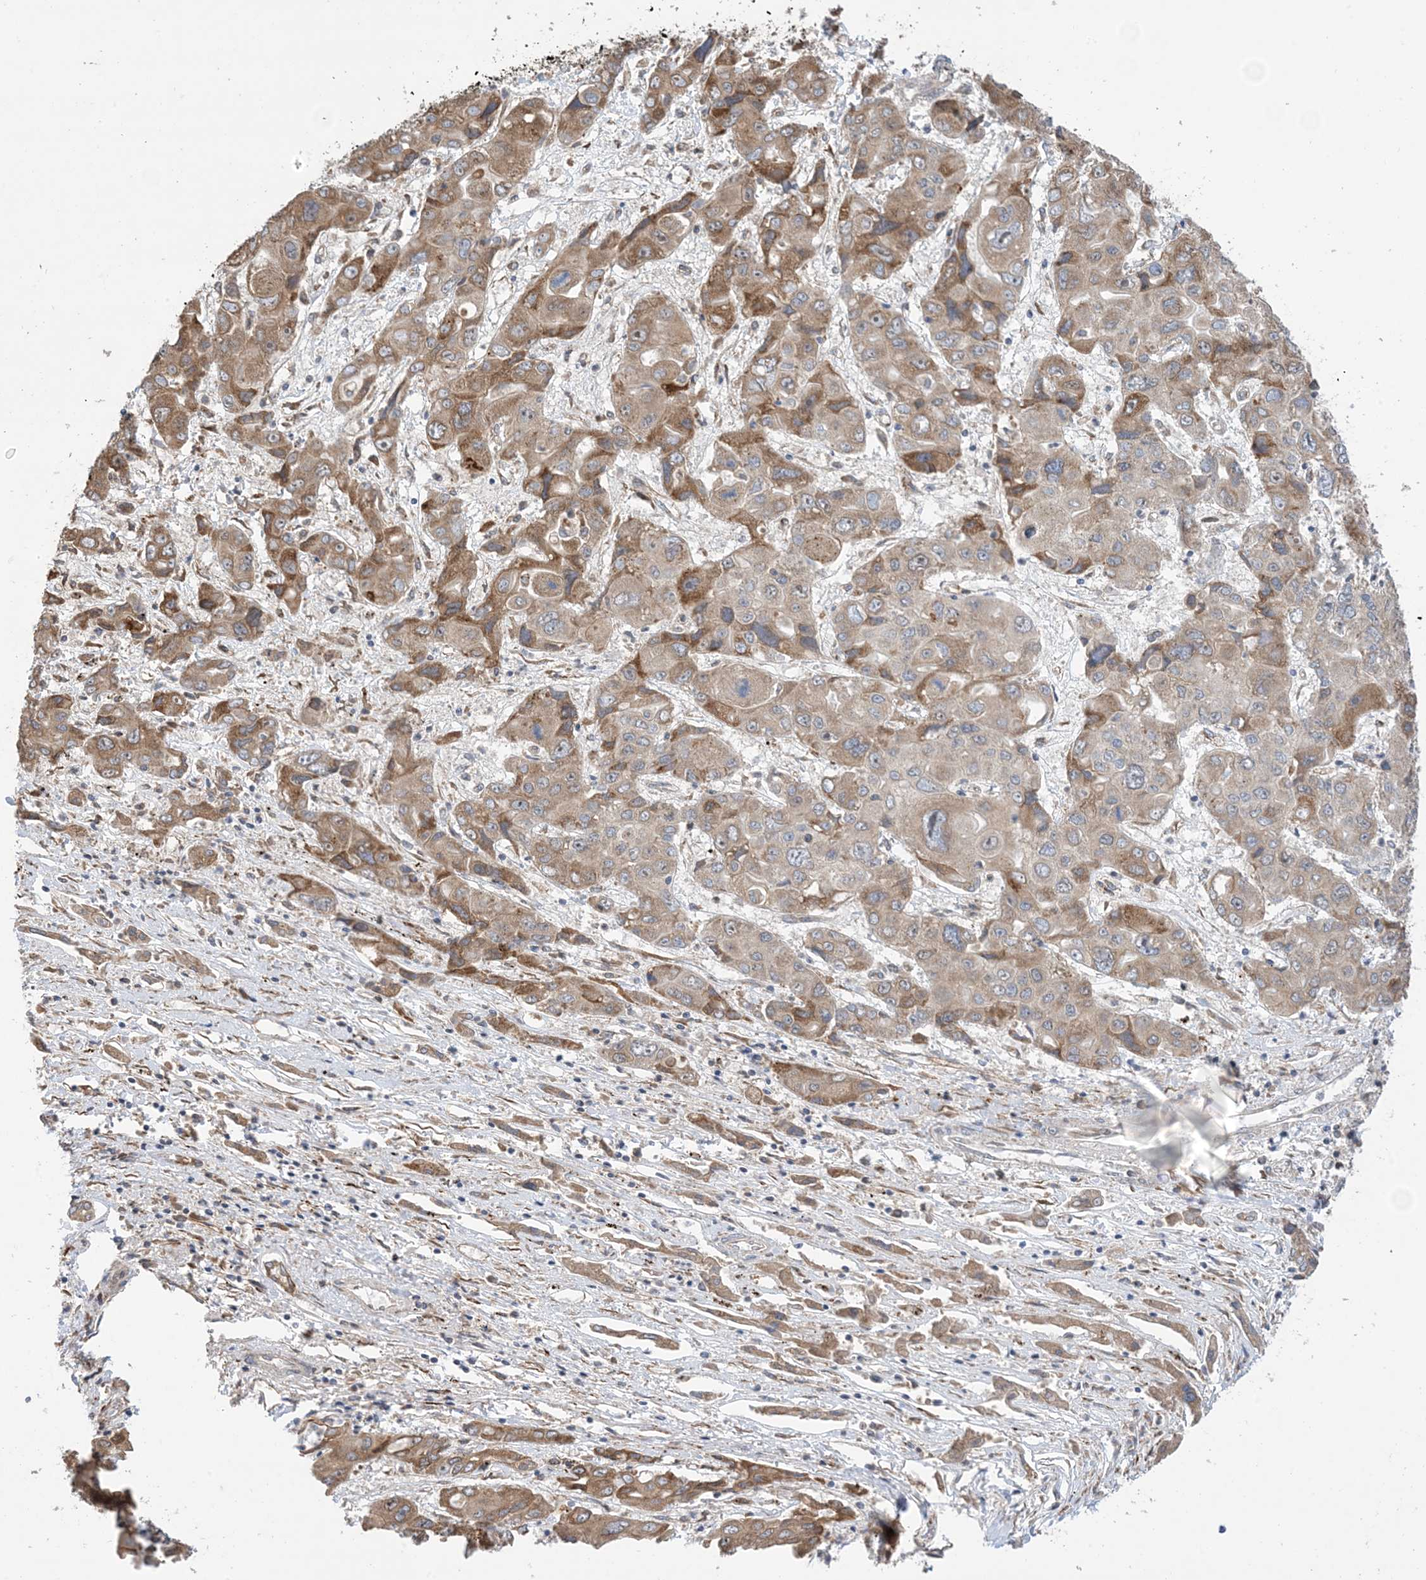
{"staining": {"intensity": "moderate", "quantity": "25%-75%", "location": "cytoplasmic/membranous"}, "tissue": "liver cancer", "cell_type": "Tumor cells", "image_type": "cancer", "snomed": [{"axis": "morphology", "description": "Cholangiocarcinoma"}, {"axis": "topography", "description": "Liver"}], "caption": "Cholangiocarcinoma (liver) was stained to show a protein in brown. There is medium levels of moderate cytoplasmic/membranous positivity in about 25%-75% of tumor cells. (Stains: DAB (3,3'-diaminobenzidine) in brown, nuclei in blue, Microscopy: brightfield microscopy at high magnification).", "gene": "CLEC16A", "patient": {"sex": "male", "age": 67}}